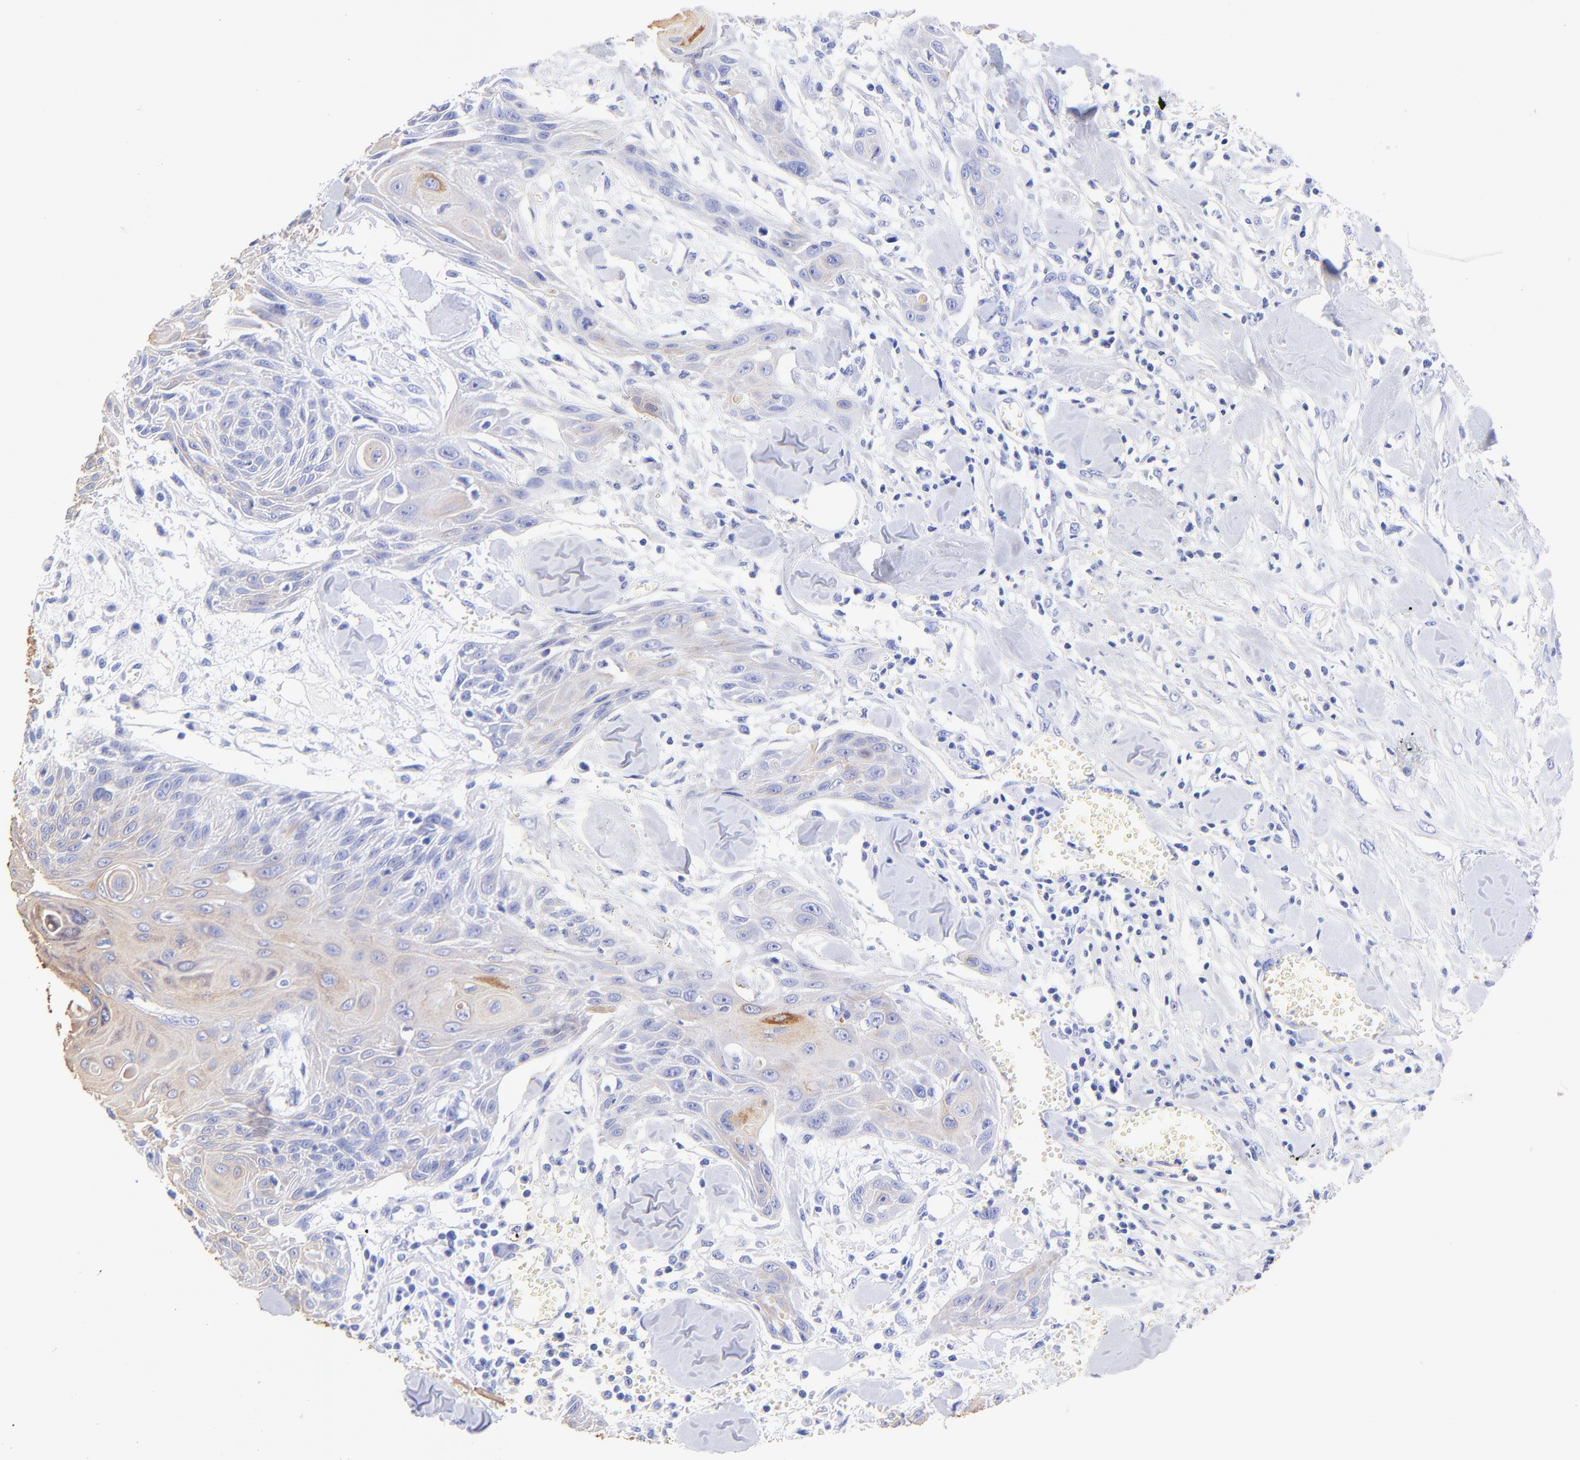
{"staining": {"intensity": "weak", "quantity": "25%-75%", "location": "cytoplasmic/membranous"}, "tissue": "head and neck cancer", "cell_type": "Tumor cells", "image_type": "cancer", "snomed": [{"axis": "morphology", "description": "Squamous cell carcinoma, NOS"}, {"axis": "morphology", "description": "Squamous cell carcinoma, metastatic, NOS"}, {"axis": "topography", "description": "Lymph node"}, {"axis": "topography", "description": "Salivary gland"}, {"axis": "topography", "description": "Head-Neck"}], "caption": "Tumor cells exhibit low levels of weak cytoplasmic/membranous positivity in about 25%-75% of cells in metastatic squamous cell carcinoma (head and neck). (brown staining indicates protein expression, while blue staining denotes nuclei).", "gene": "KRT19", "patient": {"sex": "female", "age": 74}}